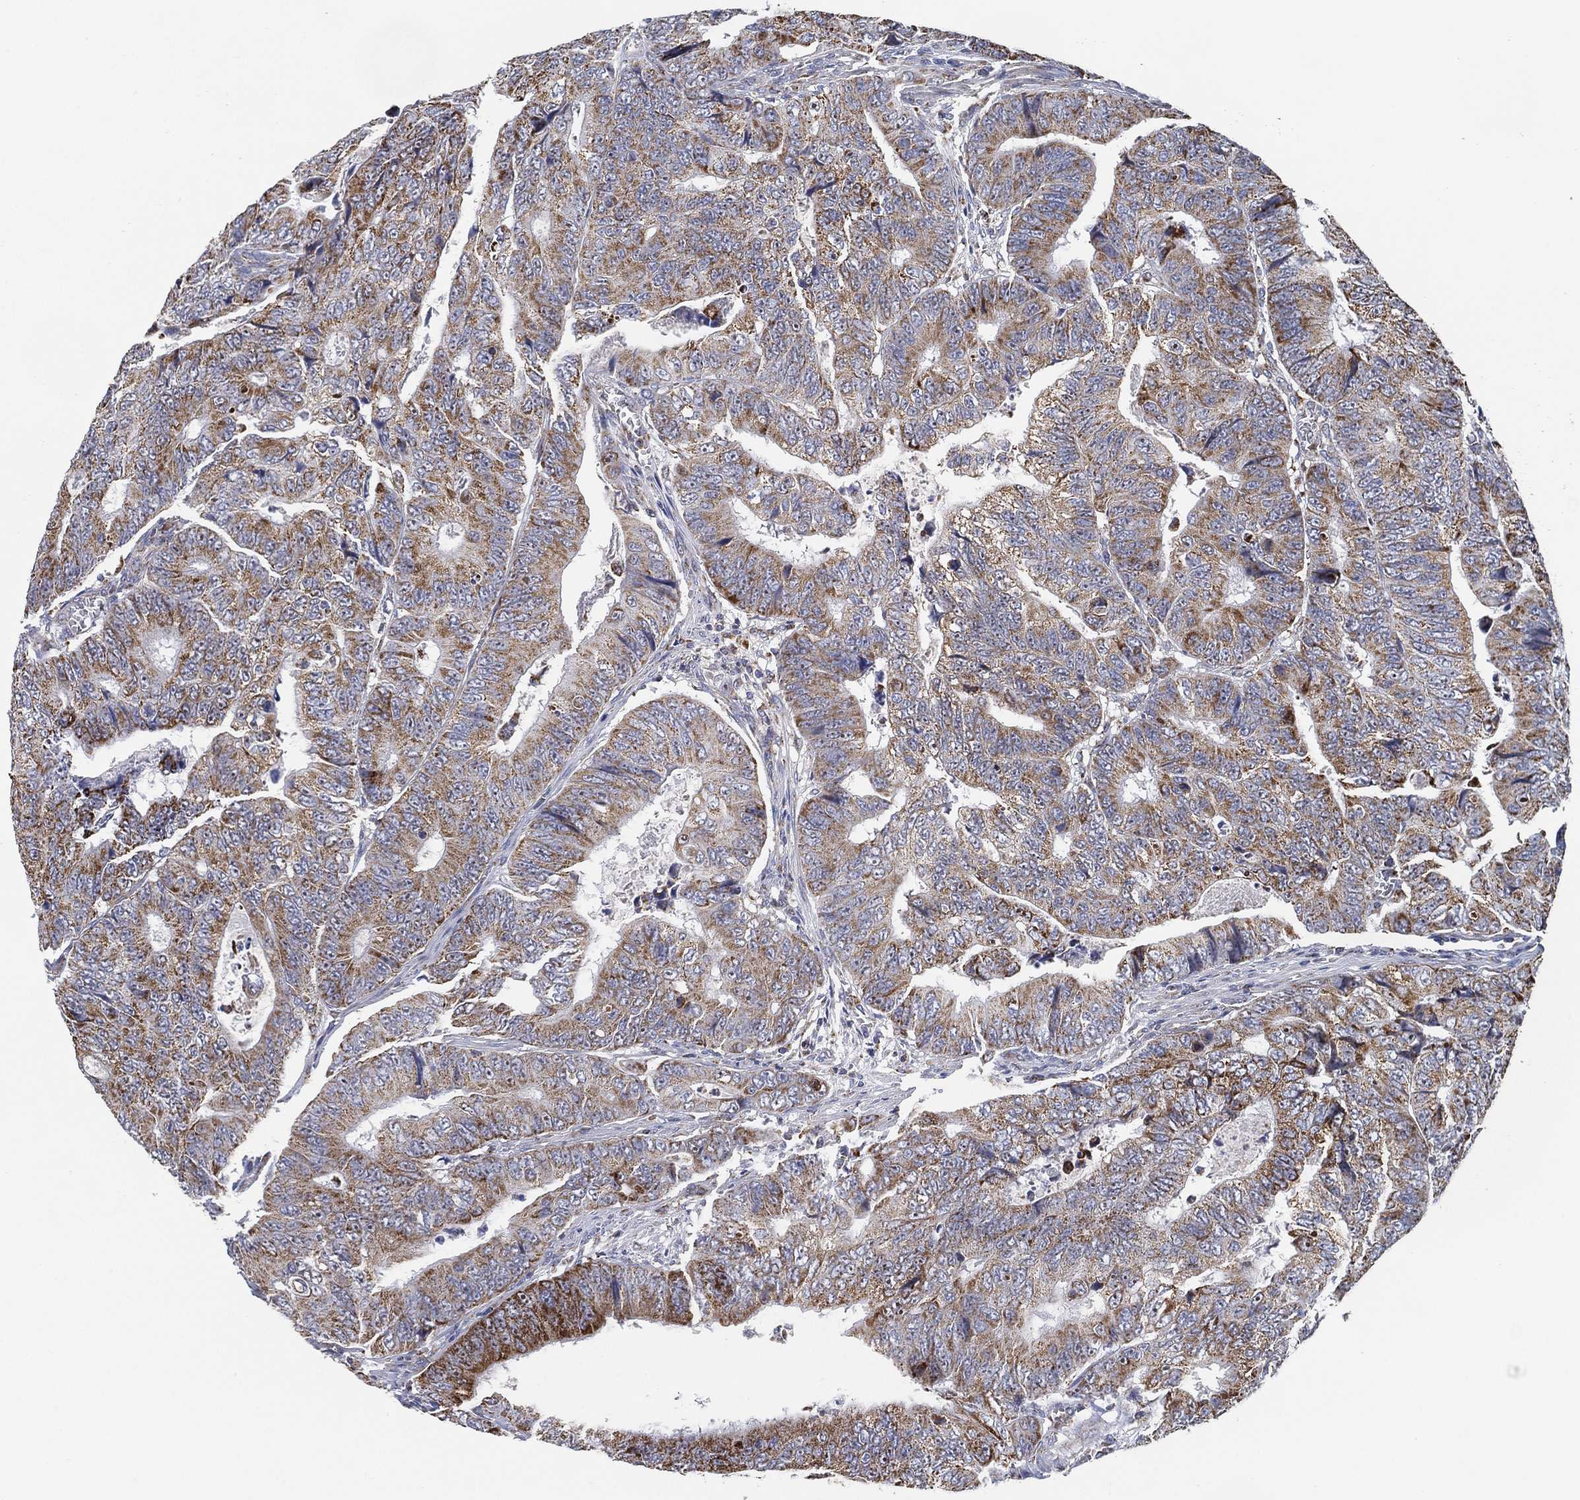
{"staining": {"intensity": "moderate", "quantity": "25%-75%", "location": "cytoplasmic/membranous"}, "tissue": "colorectal cancer", "cell_type": "Tumor cells", "image_type": "cancer", "snomed": [{"axis": "morphology", "description": "Adenocarcinoma, NOS"}, {"axis": "topography", "description": "Colon"}], "caption": "A brown stain highlights moderate cytoplasmic/membranous positivity of a protein in human colorectal adenocarcinoma tumor cells.", "gene": "GCAT", "patient": {"sex": "female", "age": 48}}